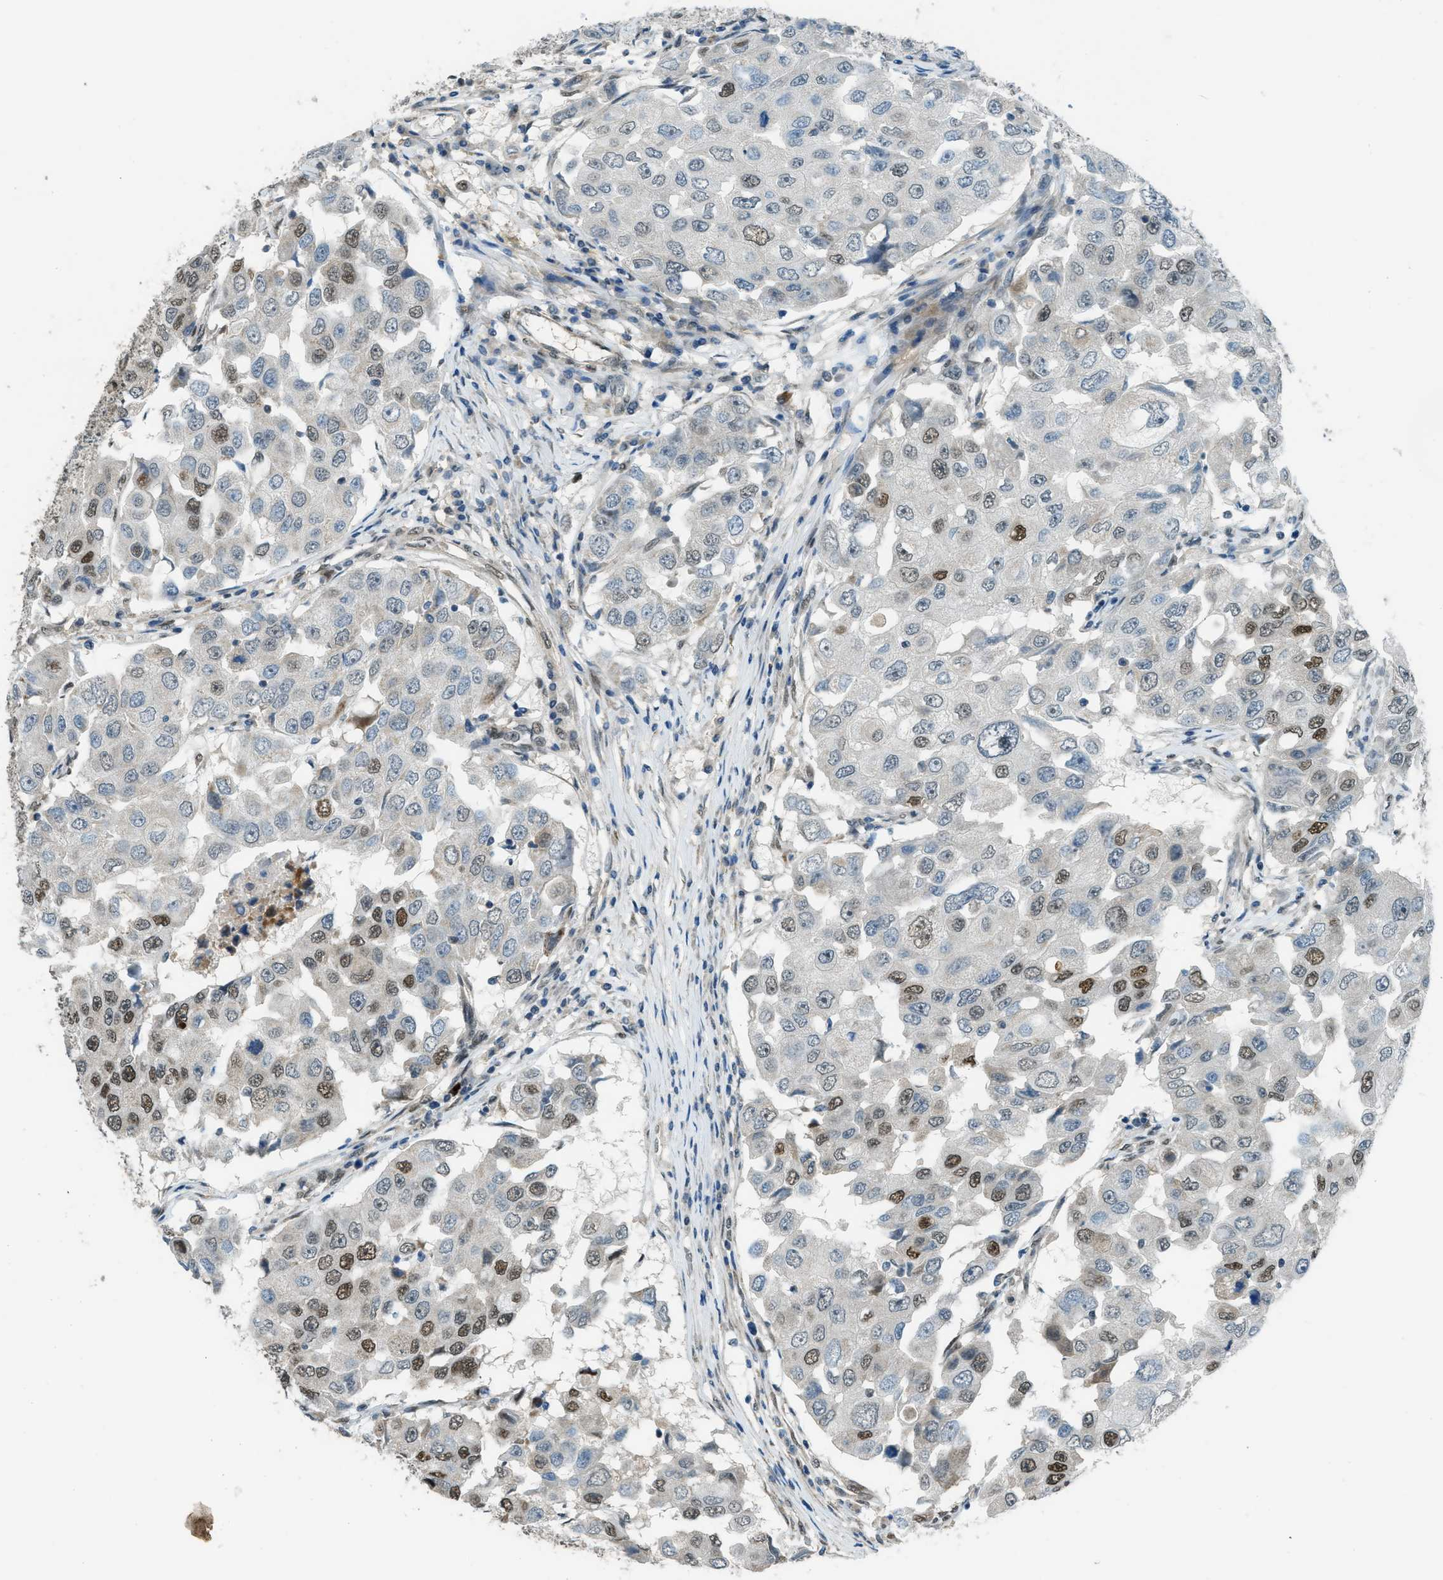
{"staining": {"intensity": "moderate", "quantity": "25%-75%", "location": "nuclear"}, "tissue": "breast cancer", "cell_type": "Tumor cells", "image_type": "cancer", "snomed": [{"axis": "morphology", "description": "Duct carcinoma"}, {"axis": "topography", "description": "Breast"}], "caption": "Immunohistochemistry staining of breast cancer, which reveals medium levels of moderate nuclear expression in approximately 25%-75% of tumor cells indicating moderate nuclear protein expression. The staining was performed using DAB (3,3'-diaminobenzidine) (brown) for protein detection and nuclei were counterstained in hematoxylin (blue).", "gene": "NPEPL1", "patient": {"sex": "female", "age": 27}}